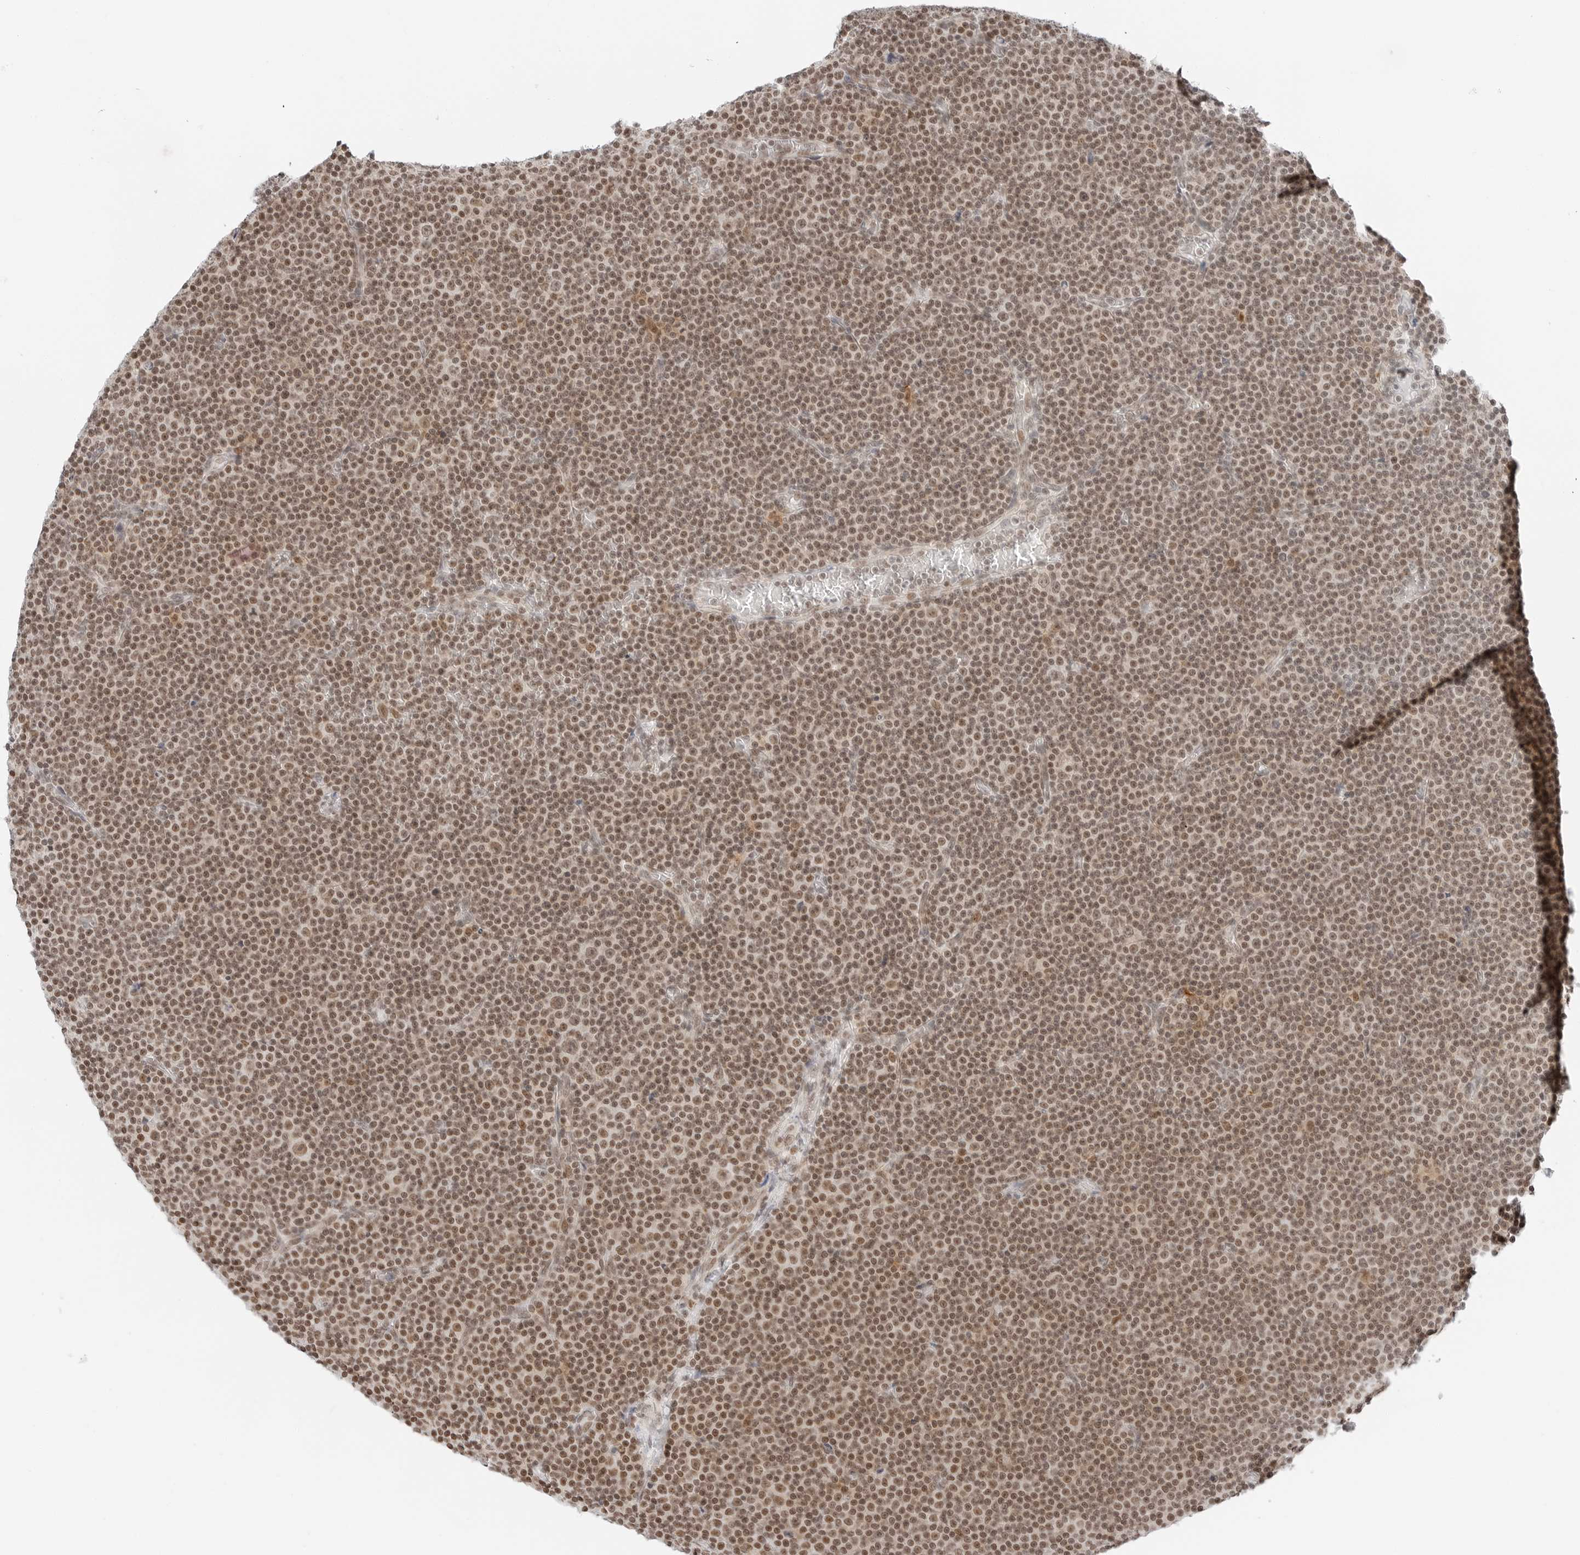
{"staining": {"intensity": "moderate", "quantity": ">75%", "location": "nuclear"}, "tissue": "lymphoma", "cell_type": "Tumor cells", "image_type": "cancer", "snomed": [{"axis": "morphology", "description": "Malignant lymphoma, non-Hodgkin's type, Low grade"}, {"axis": "topography", "description": "Lymph node"}], "caption": "Human low-grade malignant lymphoma, non-Hodgkin's type stained with a brown dye demonstrates moderate nuclear positive staining in approximately >75% of tumor cells.", "gene": "CRTC2", "patient": {"sex": "female", "age": 67}}